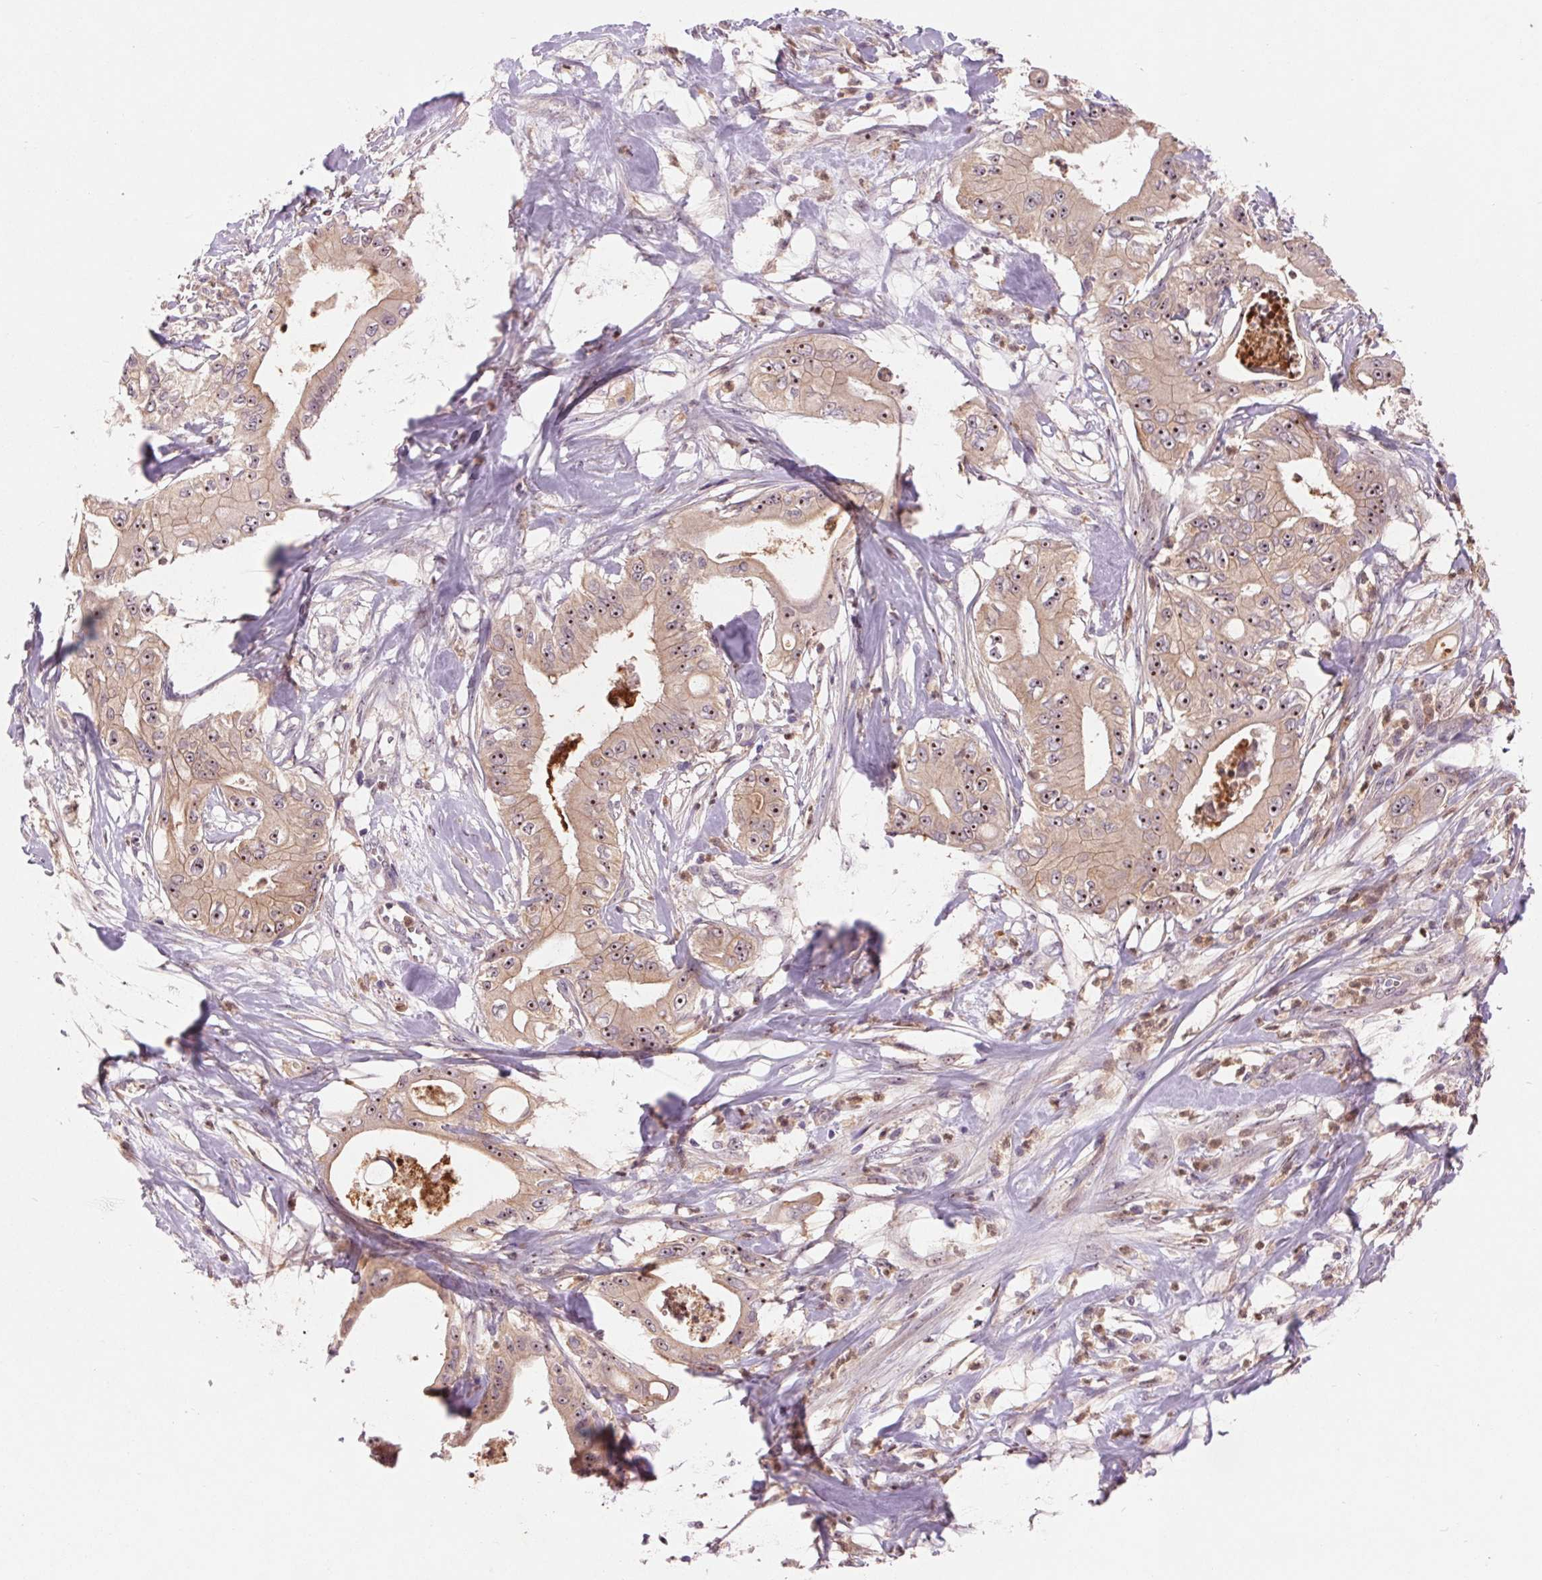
{"staining": {"intensity": "moderate", "quantity": "25%-75%", "location": "cytoplasmic/membranous,nuclear"}, "tissue": "pancreatic cancer", "cell_type": "Tumor cells", "image_type": "cancer", "snomed": [{"axis": "morphology", "description": "Adenocarcinoma, NOS"}, {"axis": "topography", "description": "Pancreas"}], "caption": "Immunohistochemistry of pancreatic cancer displays medium levels of moderate cytoplasmic/membranous and nuclear positivity in approximately 25%-75% of tumor cells. (DAB (3,3'-diaminobenzidine) IHC, brown staining for protein, blue staining for nuclei).", "gene": "RANBP3L", "patient": {"sex": "male", "age": 71}}